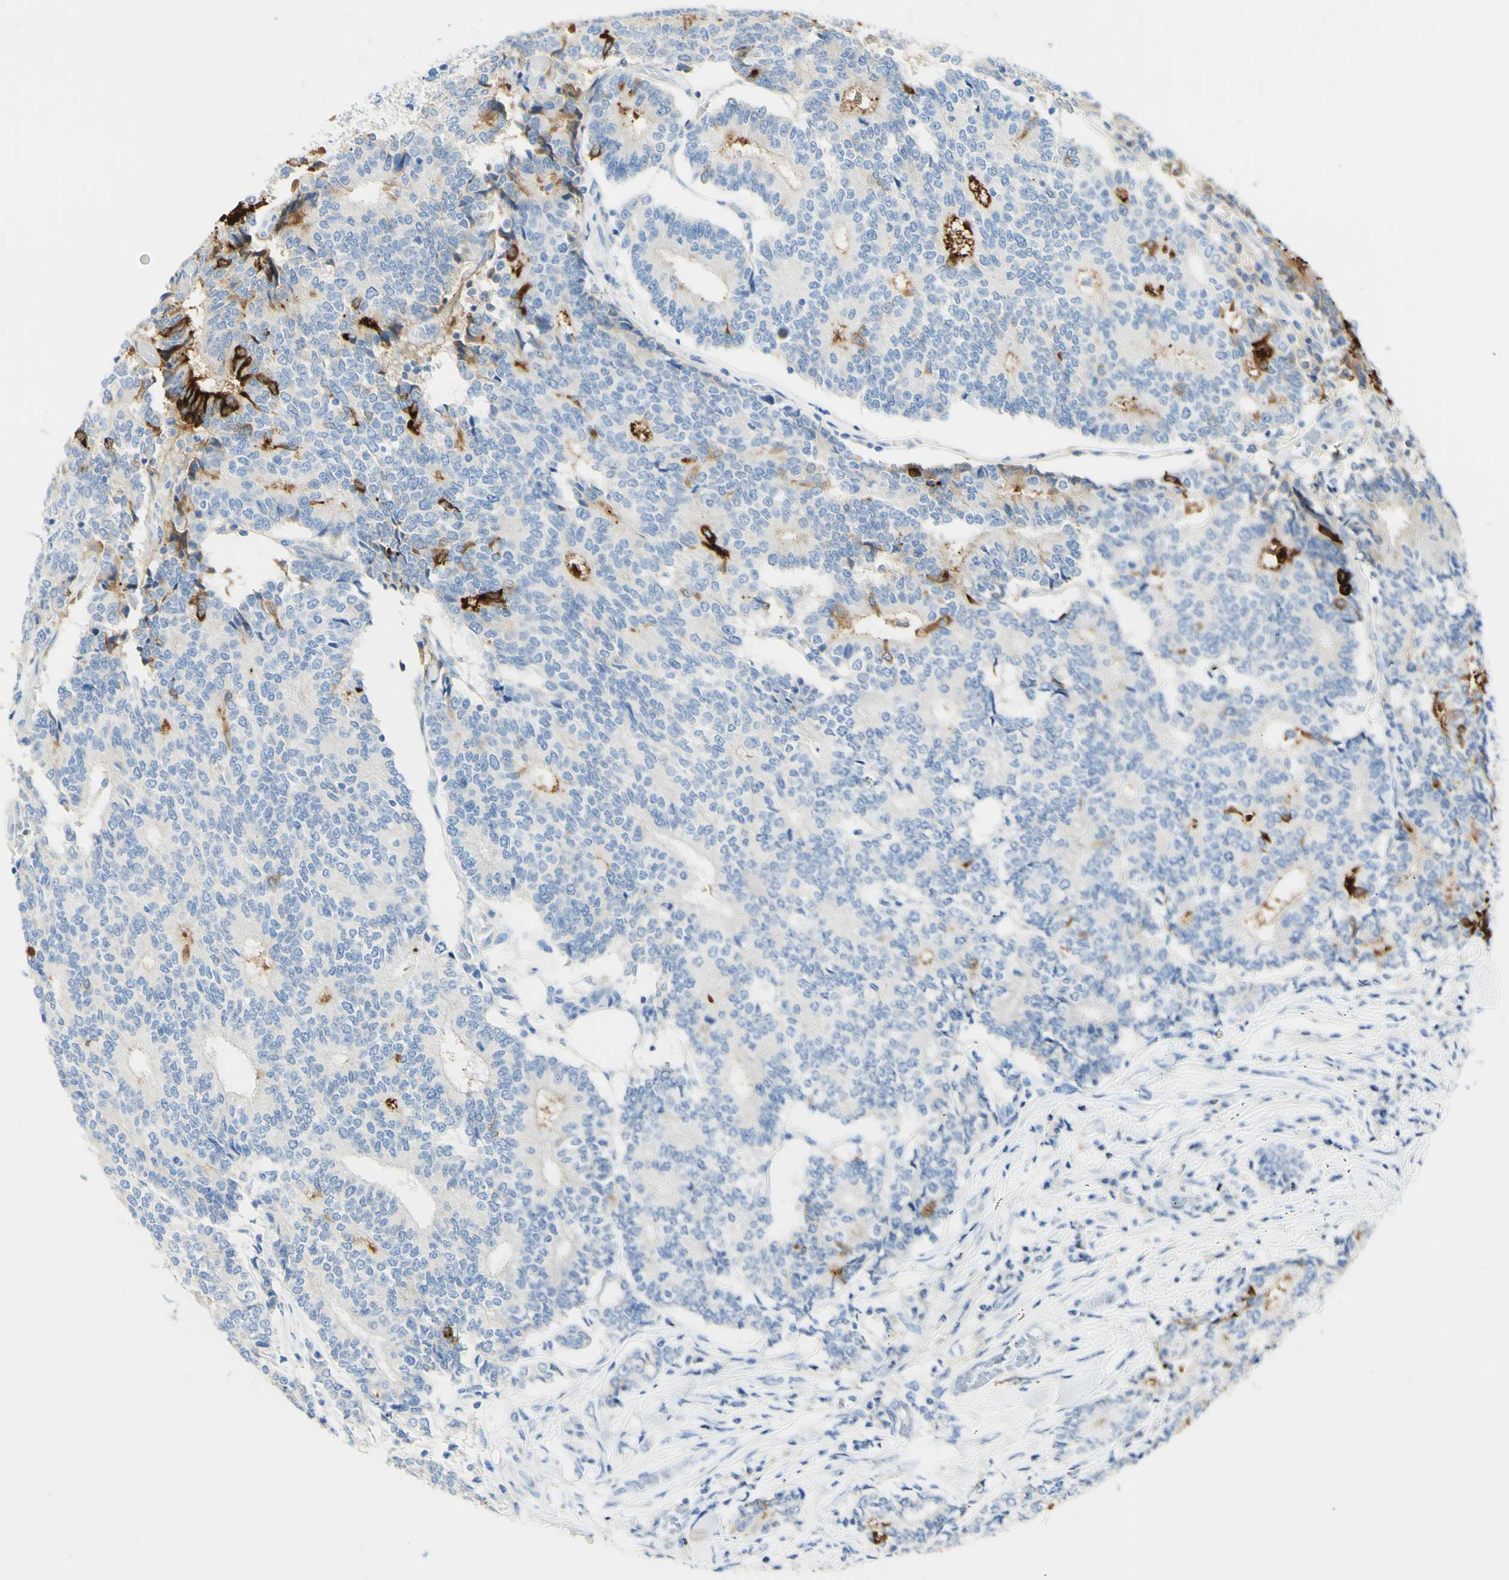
{"staining": {"intensity": "strong", "quantity": "<25%", "location": "cytoplasmic/membranous"}, "tissue": "prostate cancer", "cell_type": "Tumor cells", "image_type": "cancer", "snomed": [{"axis": "morphology", "description": "Normal tissue, NOS"}, {"axis": "morphology", "description": "Adenocarcinoma, High grade"}, {"axis": "topography", "description": "Prostate"}, {"axis": "topography", "description": "Seminal veicle"}], "caption": "IHC histopathology image of neoplastic tissue: adenocarcinoma (high-grade) (prostate) stained using IHC exhibits medium levels of strong protein expression localized specifically in the cytoplasmic/membranous of tumor cells, appearing as a cytoplasmic/membranous brown color.", "gene": "PIGR", "patient": {"sex": "male", "age": 55}}